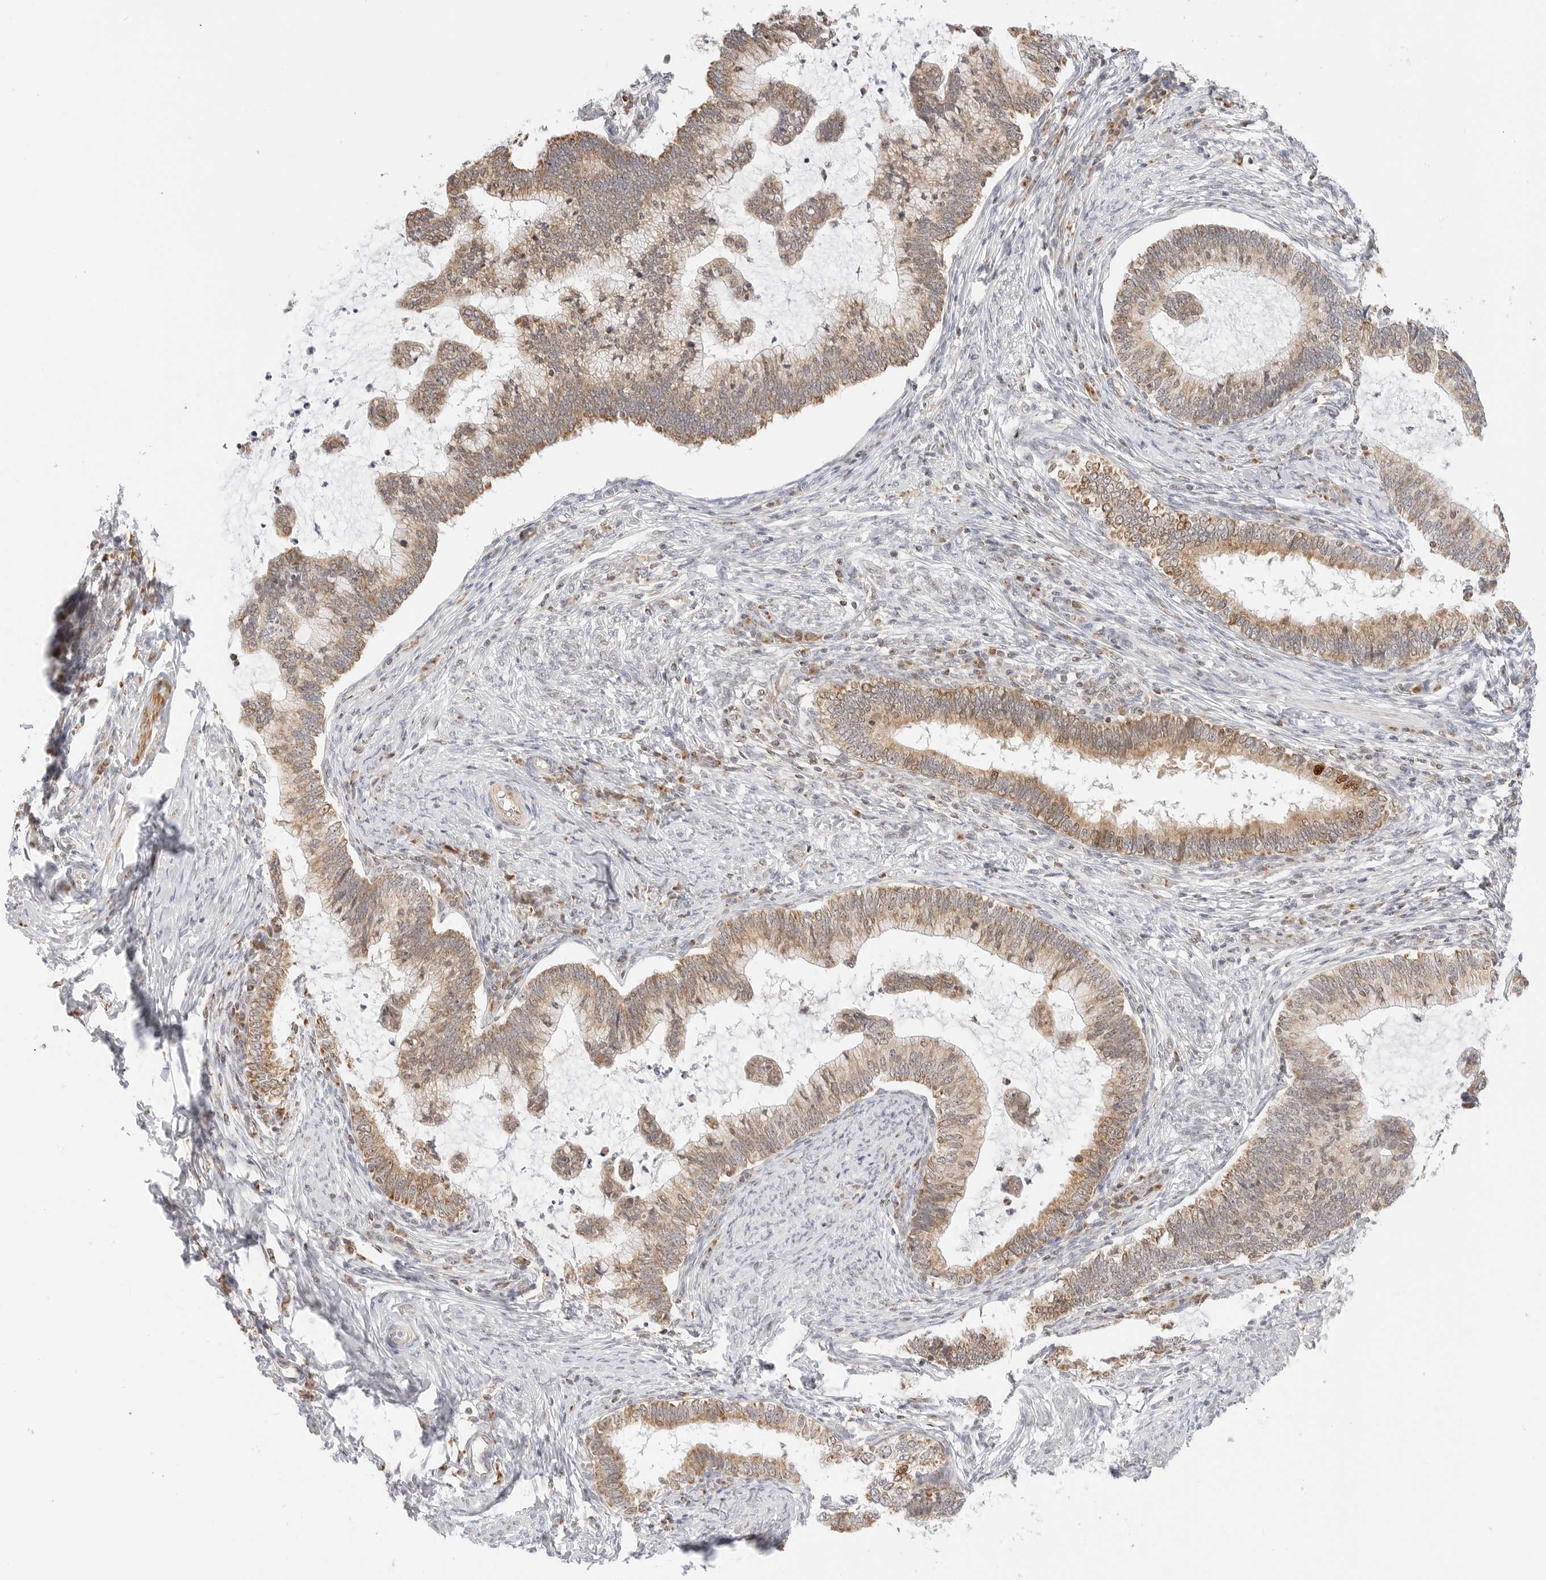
{"staining": {"intensity": "moderate", "quantity": ">75%", "location": "cytoplasmic/membranous"}, "tissue": "cervical cancer", "cell_type": "Tumor cells", "image_type": "cancer", "snomed": [{"axis": "morphology", "description": "Adenocarcinoma, NOS"}, {"axis": "topography", "description": "Cervix"}], "caption": "Protein staining of cervical cancer tissue exhibits moderate cytoplasmic/membranous positivity in about >75% of tumor cells. (brown staining indicates protein expression, while blue staining denotes nuclei).", "gene": "GORAB", "patient": {"sex": "female", "age": 36}}